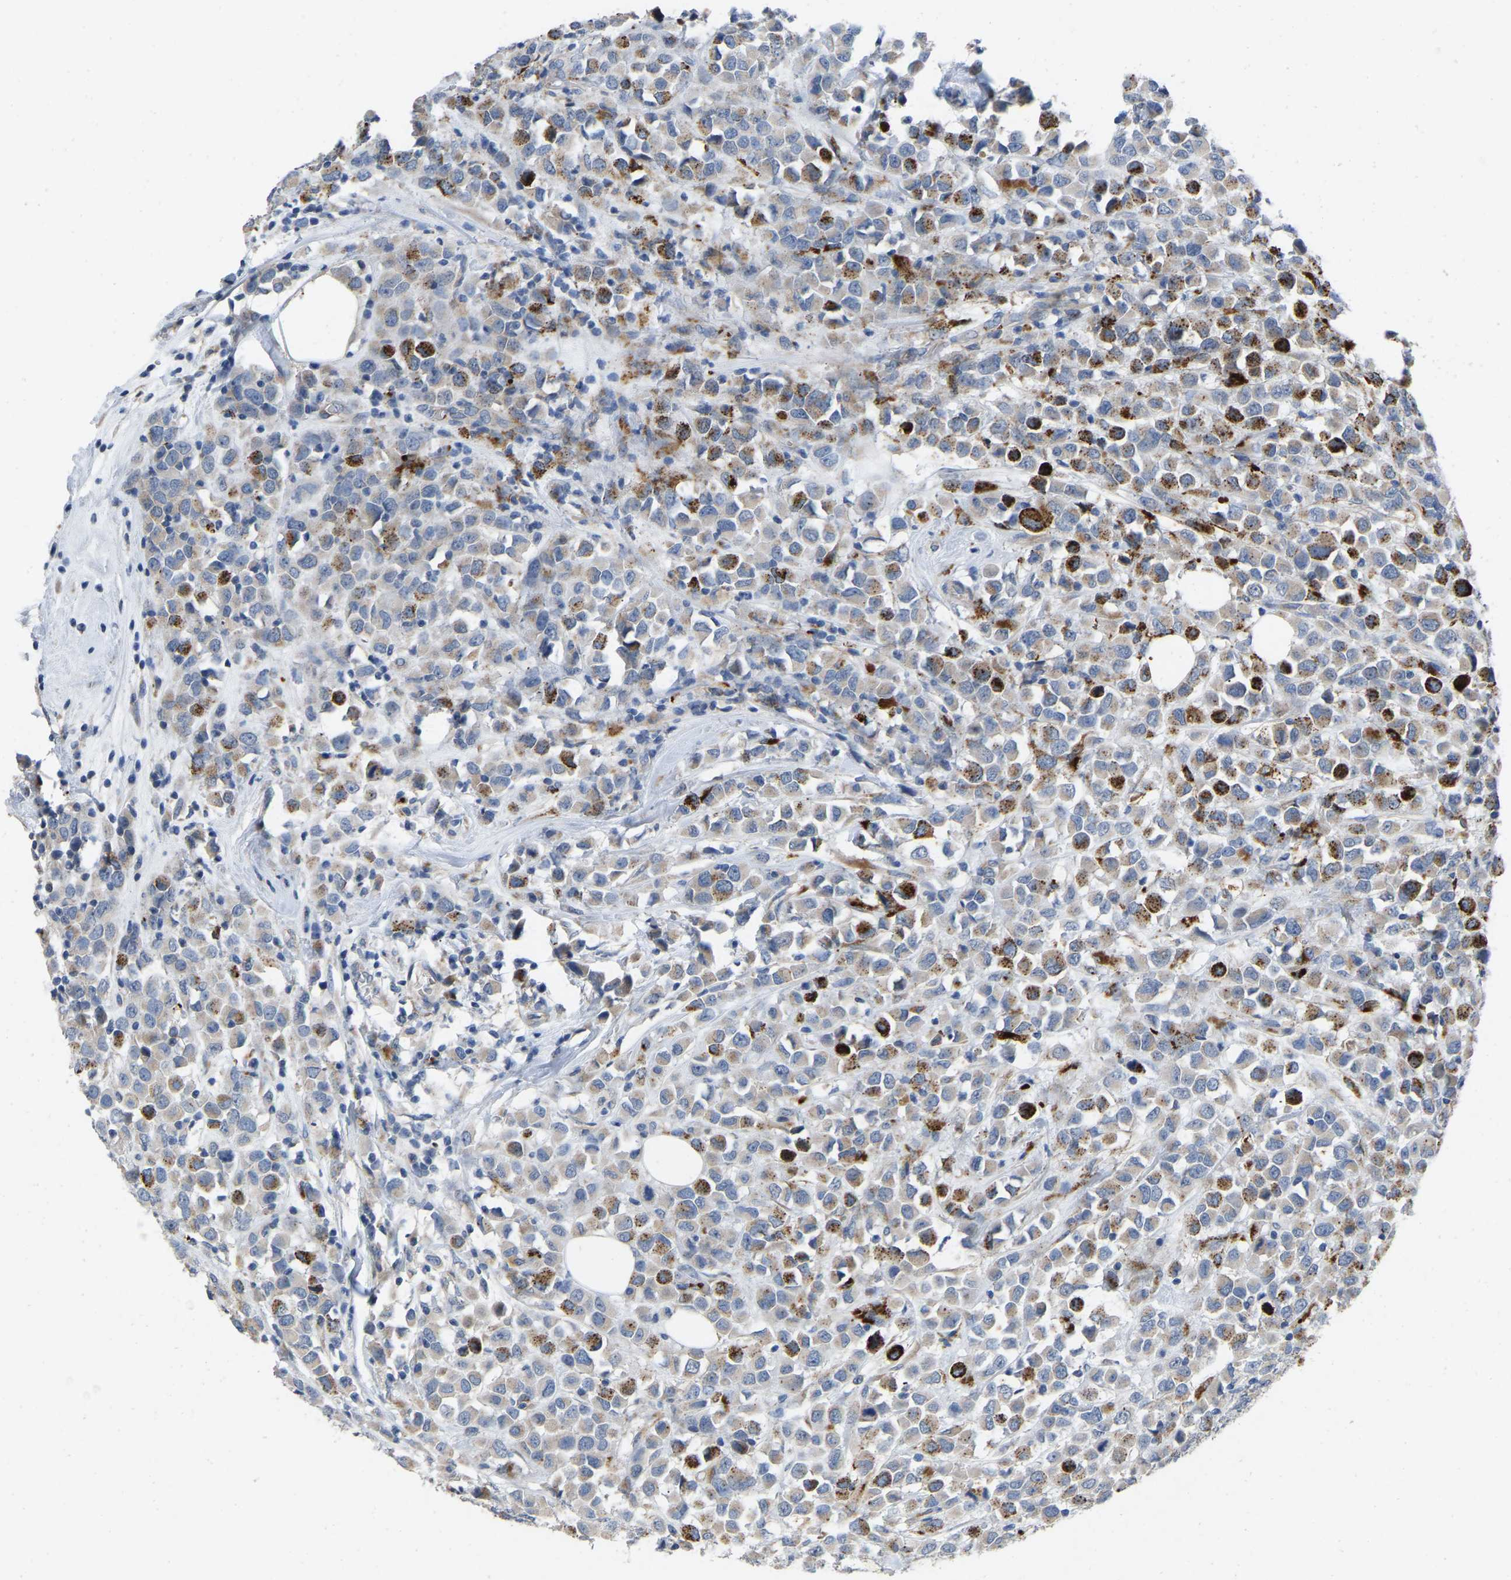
{"staining": {"intensity": "strong", "quantity": "25%-75%", "location": "cytoplasmic/membranous"}, "tissue": "breast cancer", "cell_type": "Tumor cells", "image_type": "cancer", "snomed": [{"axis": "morphology", "description": "Duct carcinoma"}, {"axis": "topography", "description": "Breast"}], "caption": "Strong cytoplasmic/membranous staining is seen in approximately 25%-75% of tumor cells in breast cancer. The protein is shown in brown color, while the nuclei are stained blue.", "gene": "RHEB", "patient": {"sex": "female", "age": 61}}